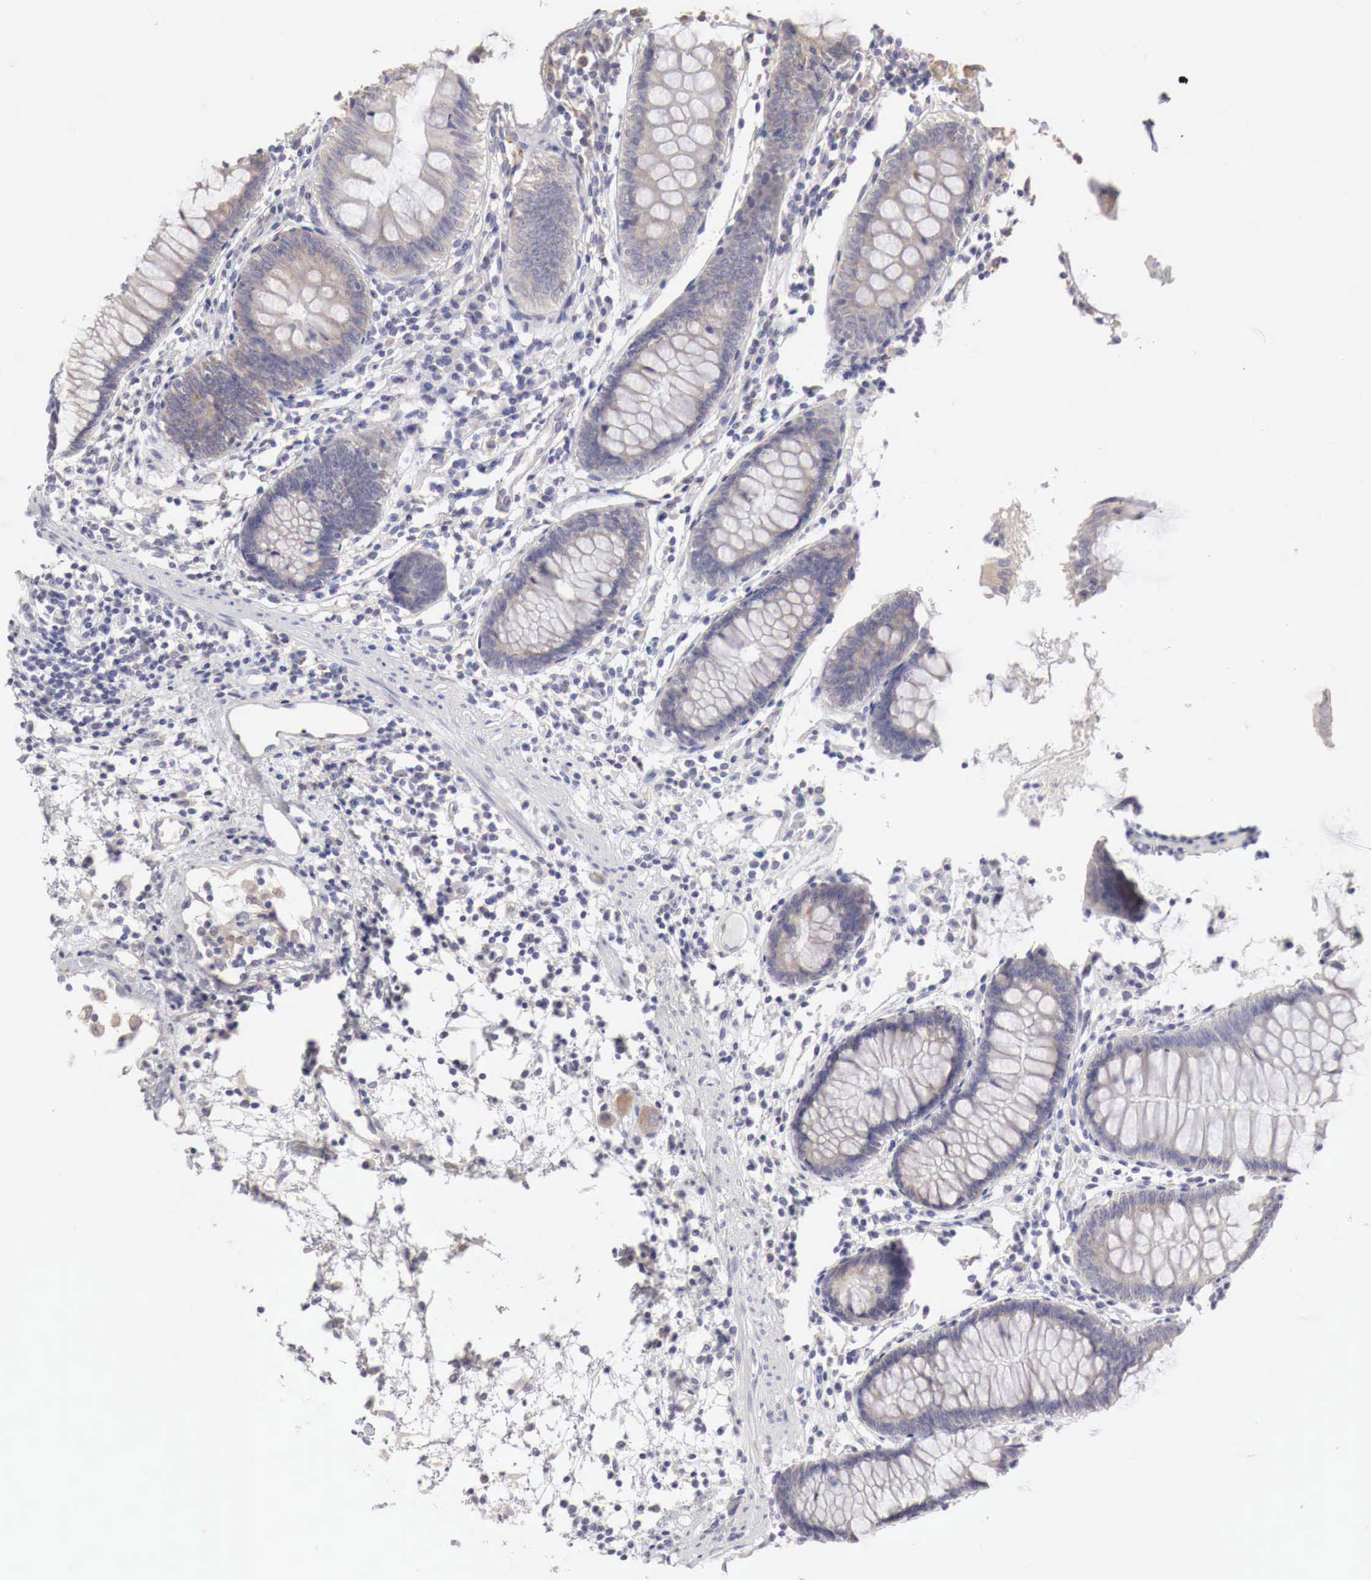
{"staining": {"intensity": "negative", "quantity": "none", "location": "none"}, "tissue": "colon", "cell_type": "Endothelial cells", "image_type": "normal", "snomed": [{"axis": "morphology", "description": "Normal tissue, NOS"}, {"axis": "topography", "description": "Colon"}], "caption": "Immunohistochemistry (IHC) micrograph of normal colon: colon stained with DAB (3,3'-diaminobenzidine) displays no significant protein positivity in endothelial cells. (Stains: DAB (3,3'-diaminobenzidine) immunohistochemistry with hematoxylin counter stain, Microscopy: brightfield microscopy at high magnification).", "gene": "NSDHL", "patient": {"sex": "female", "age": 55}}